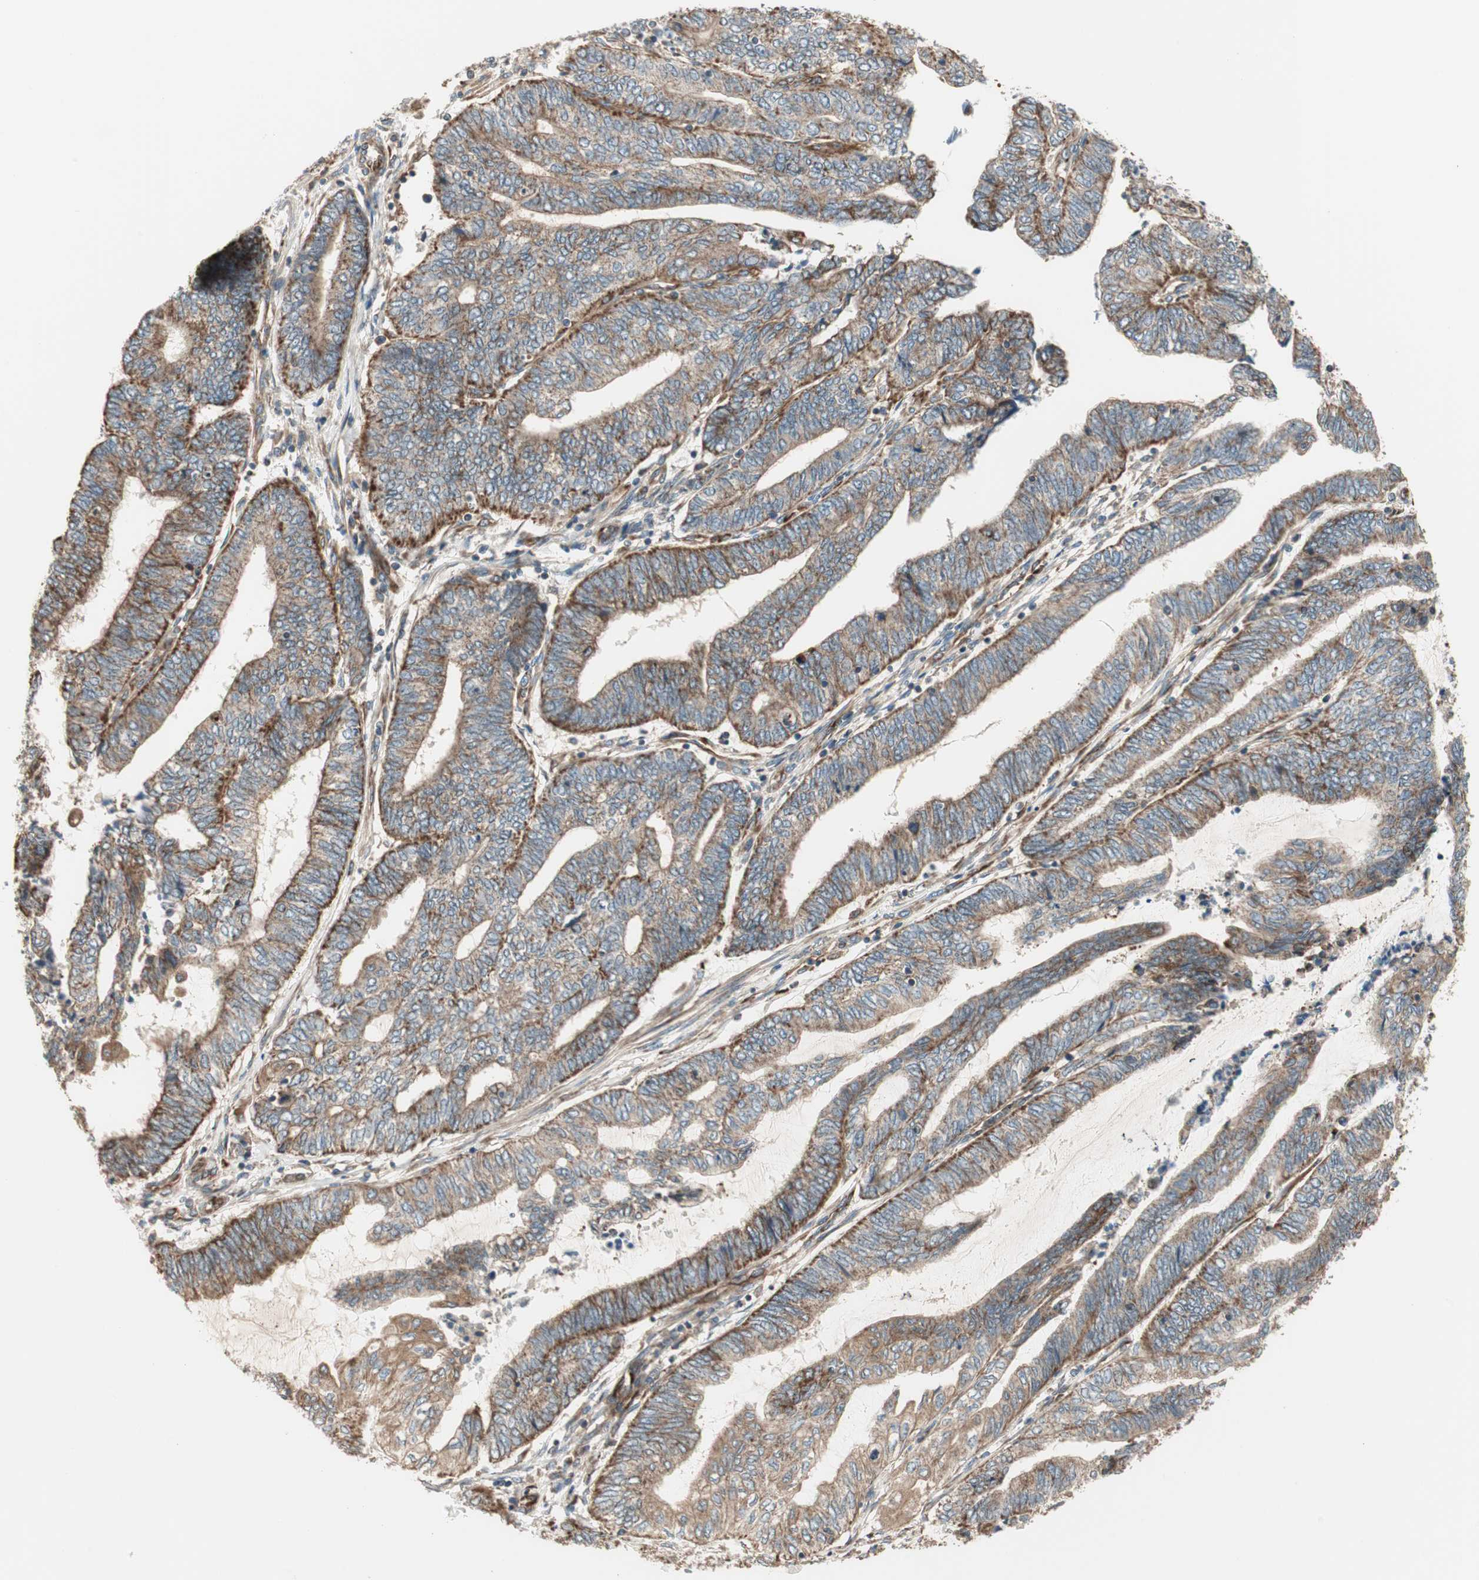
{"staining": {"intensity": "strong", "quantity": ">75%", "location": "cytoplasmic/membranous"}, "tissue": "endometrial cancer", "cell_type": "Tumor cells", "image_type": "cancer", "snomed": [{"axis": "morphology", "description": "Adenocarcinoma, NOS"}, {"axis": "topography", "description": "Uterus"}, {"axis": "topography", "description": "Endometrium"}], "caption": "Protein staining reveals strong cytoplasmic/membranous staining in approximately >75% of tumor cells in endometrial cancer. (DAB = brown stain, brightfield microscopy at high magnification).", "gene": "CTTNBP2NL", "patient": {"sex": "female", "age": 70}}